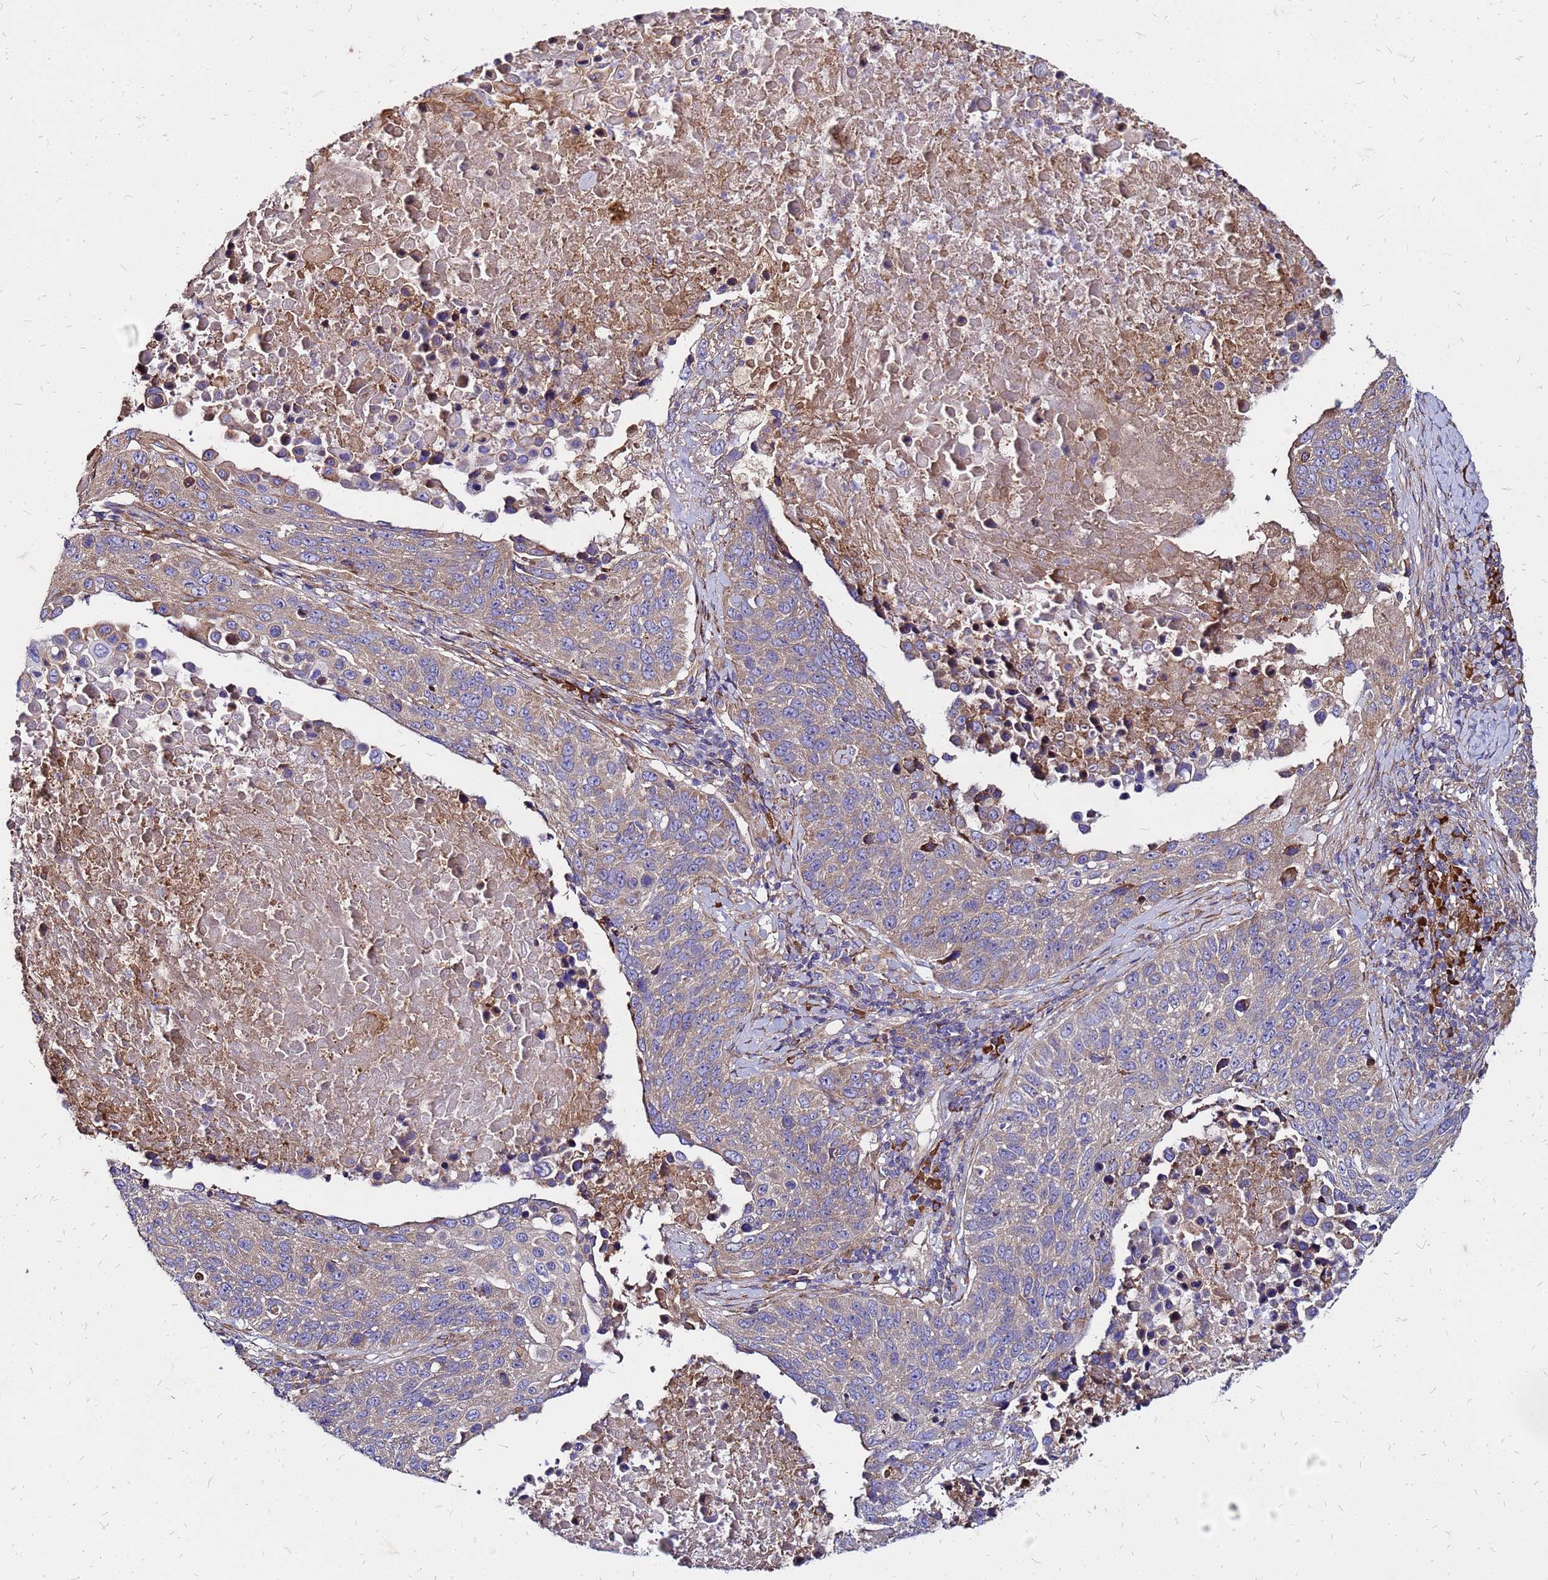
{"staining": {"intensity": "weak", "quantity": ">75%", "location": "cytoplasmic/membranous"}, "tissue": "lung cancer", "cell_type": "Tumor cells", "image_type": "cancer", "snomed": [{"axis": "morphology", "description": "Normal tissue, NOS"}, {"axis": "morphology", "description": "Squamous cell carcinoma, NOS"}, {"axis": "topography", "description": "Lymph node"}, {"axis": "topography", "description": "Lung"}], "caption": "A brown stain shows weak cytoplasmic/membranous expression of a protein in human lung squamous cell carcinoma tumor cells.", "gene": "VMO1", "patient": {"sex": "male", "age": 66}}